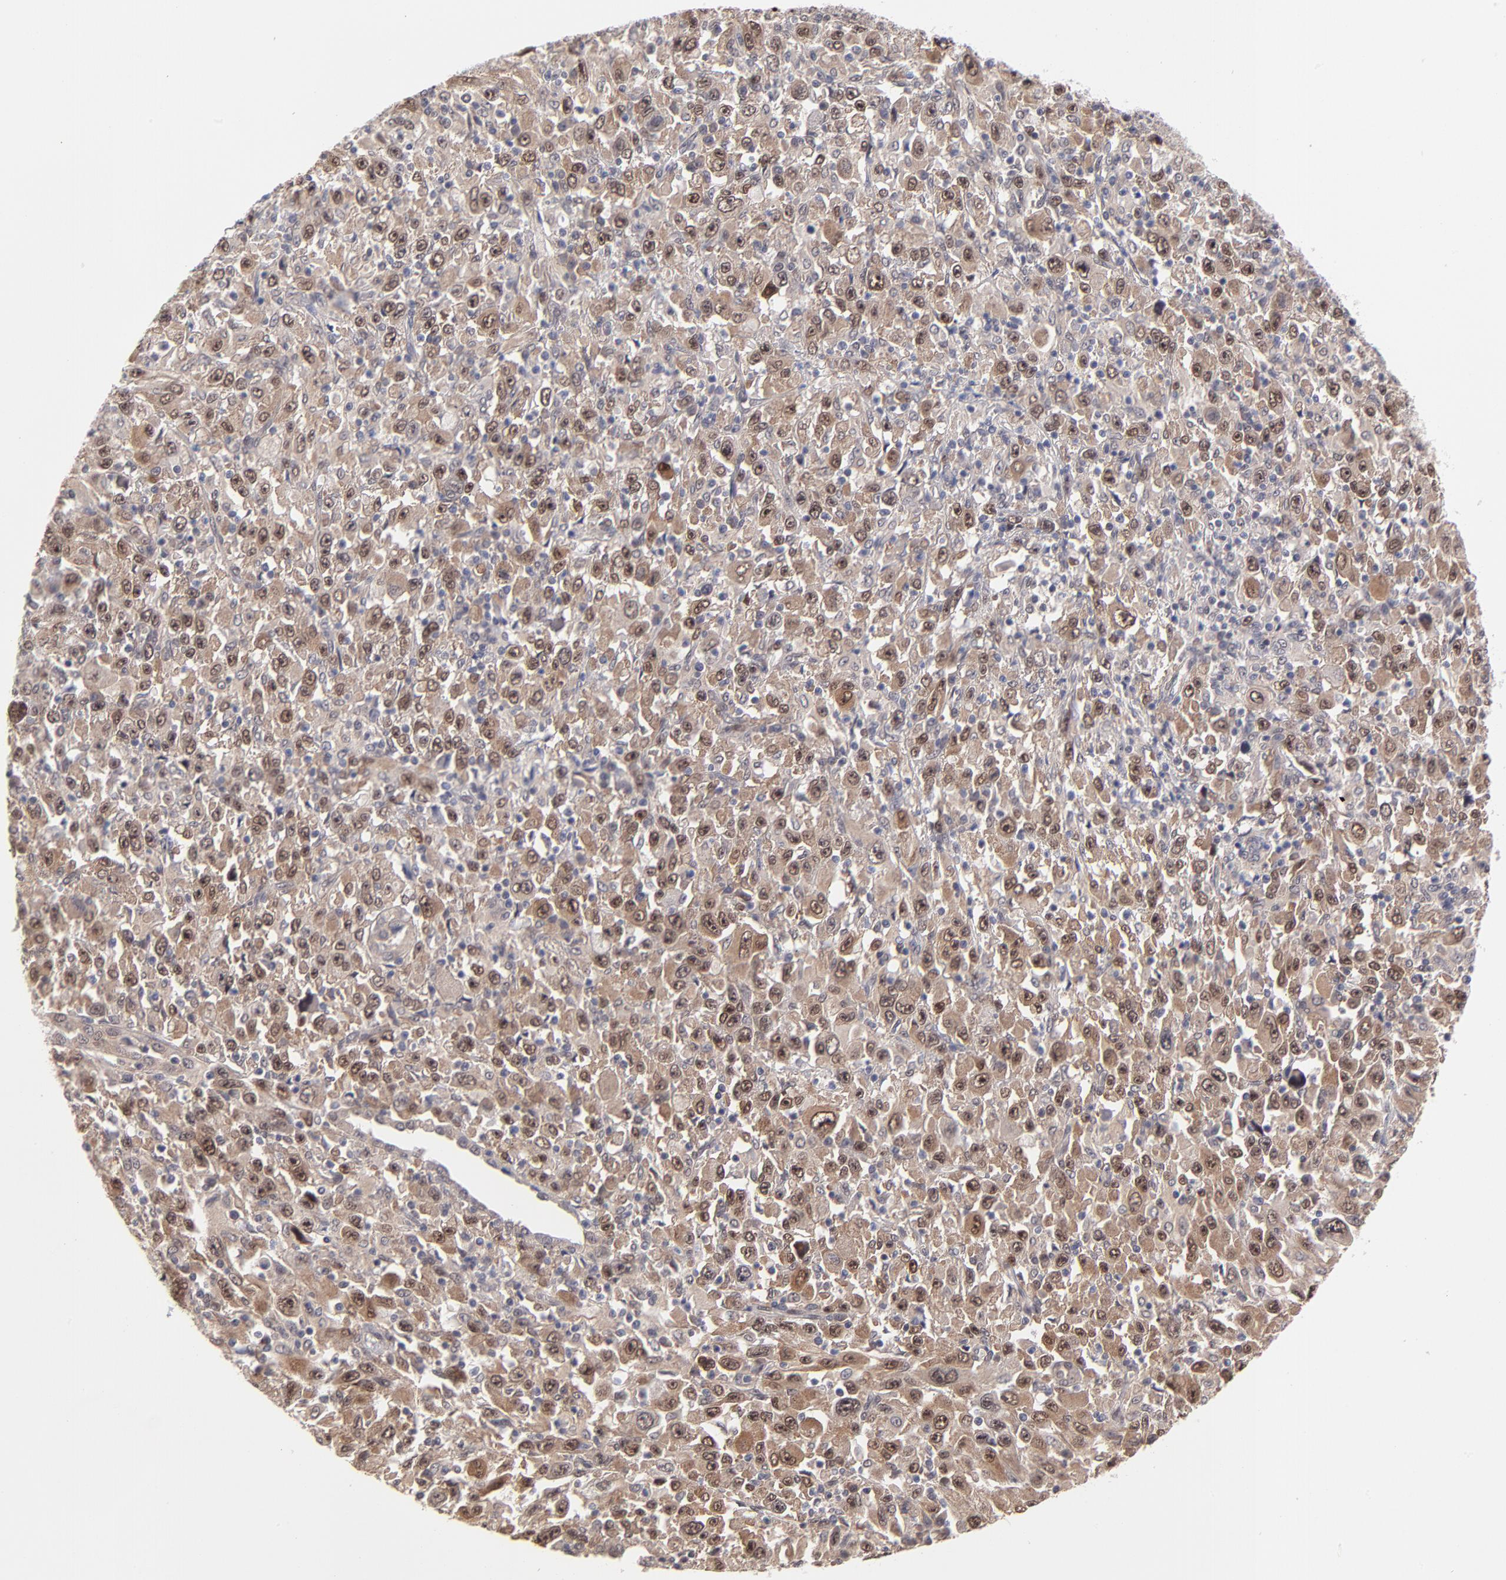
{"staining": {"intensity": "moderate", "quantity": ">75%", "location": "cytoplasmic/membranous,nuclear"}, "tissue": "melanoma", "cell_type": "Tumor cells", "image_type": "cancer", "snomed": [{"axis": "morphology", "description": "Malignant melanoma, Metastatic site"}, {"axis": "topography", "description": "Skin"}], "caption": "Melanoma was stained to show a protein in brown. There is medium levels of moderate cytoplasmic/membranous and nuclear positivity in about >75% of tumor cells.", "gene": "UBE2E3", "patient": {"sex": "female", "age": 56}}